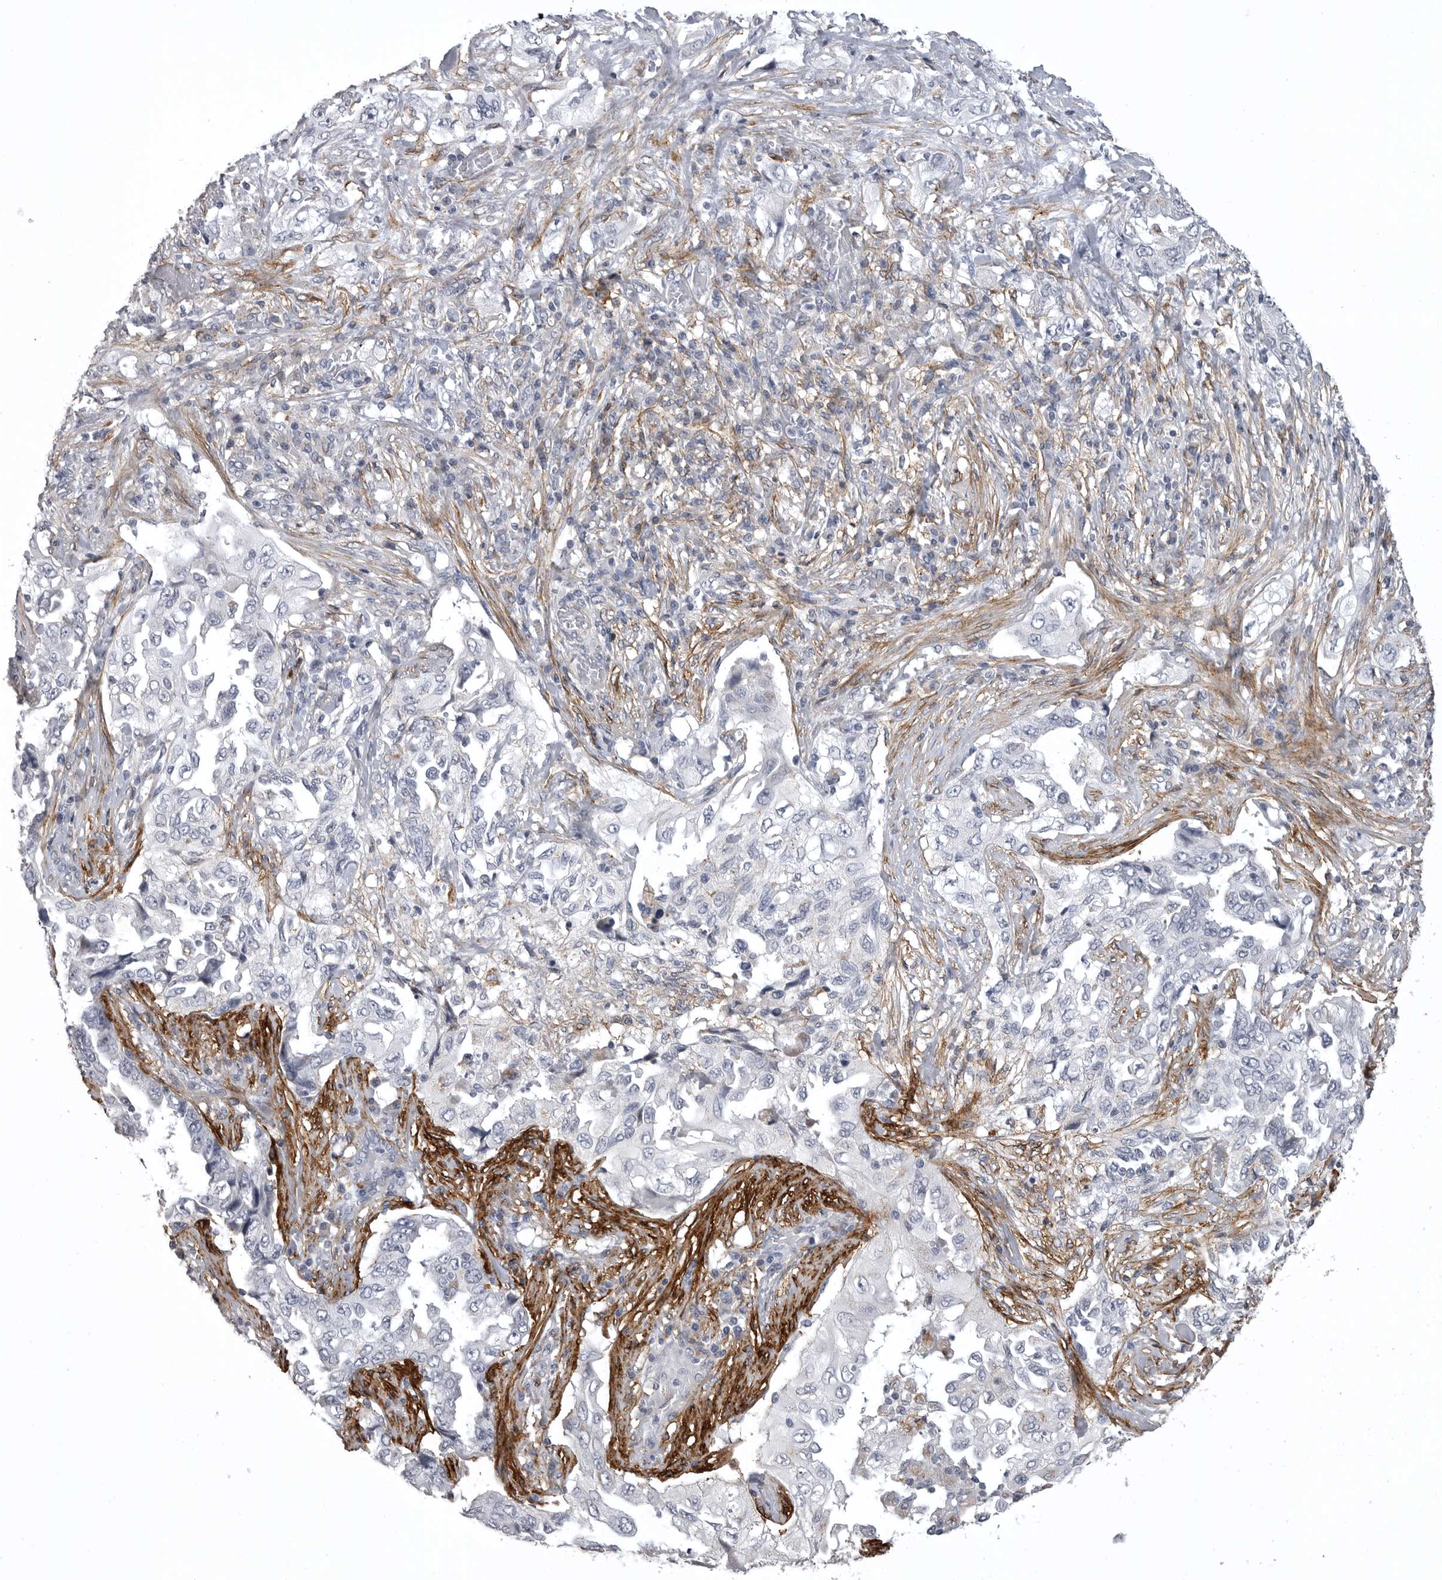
{"staining": {"intensity": "negative", "quantity": "none", "location": "none"}, "tissue": "lung cancer", "cell_type": "Tumor cells", "image_type": "cancer", "snomed": [{"axis": "morphology", "description": "Adenocarcinoma, NOS"}, {"axis": "topography", "description": "Lung"}], "caption": "Tumor cells are negative for protein expression in human lung cancer (adenocarcinoma).", "gene": "AOC3", "patient": {"sex": "female", "age": 51}}